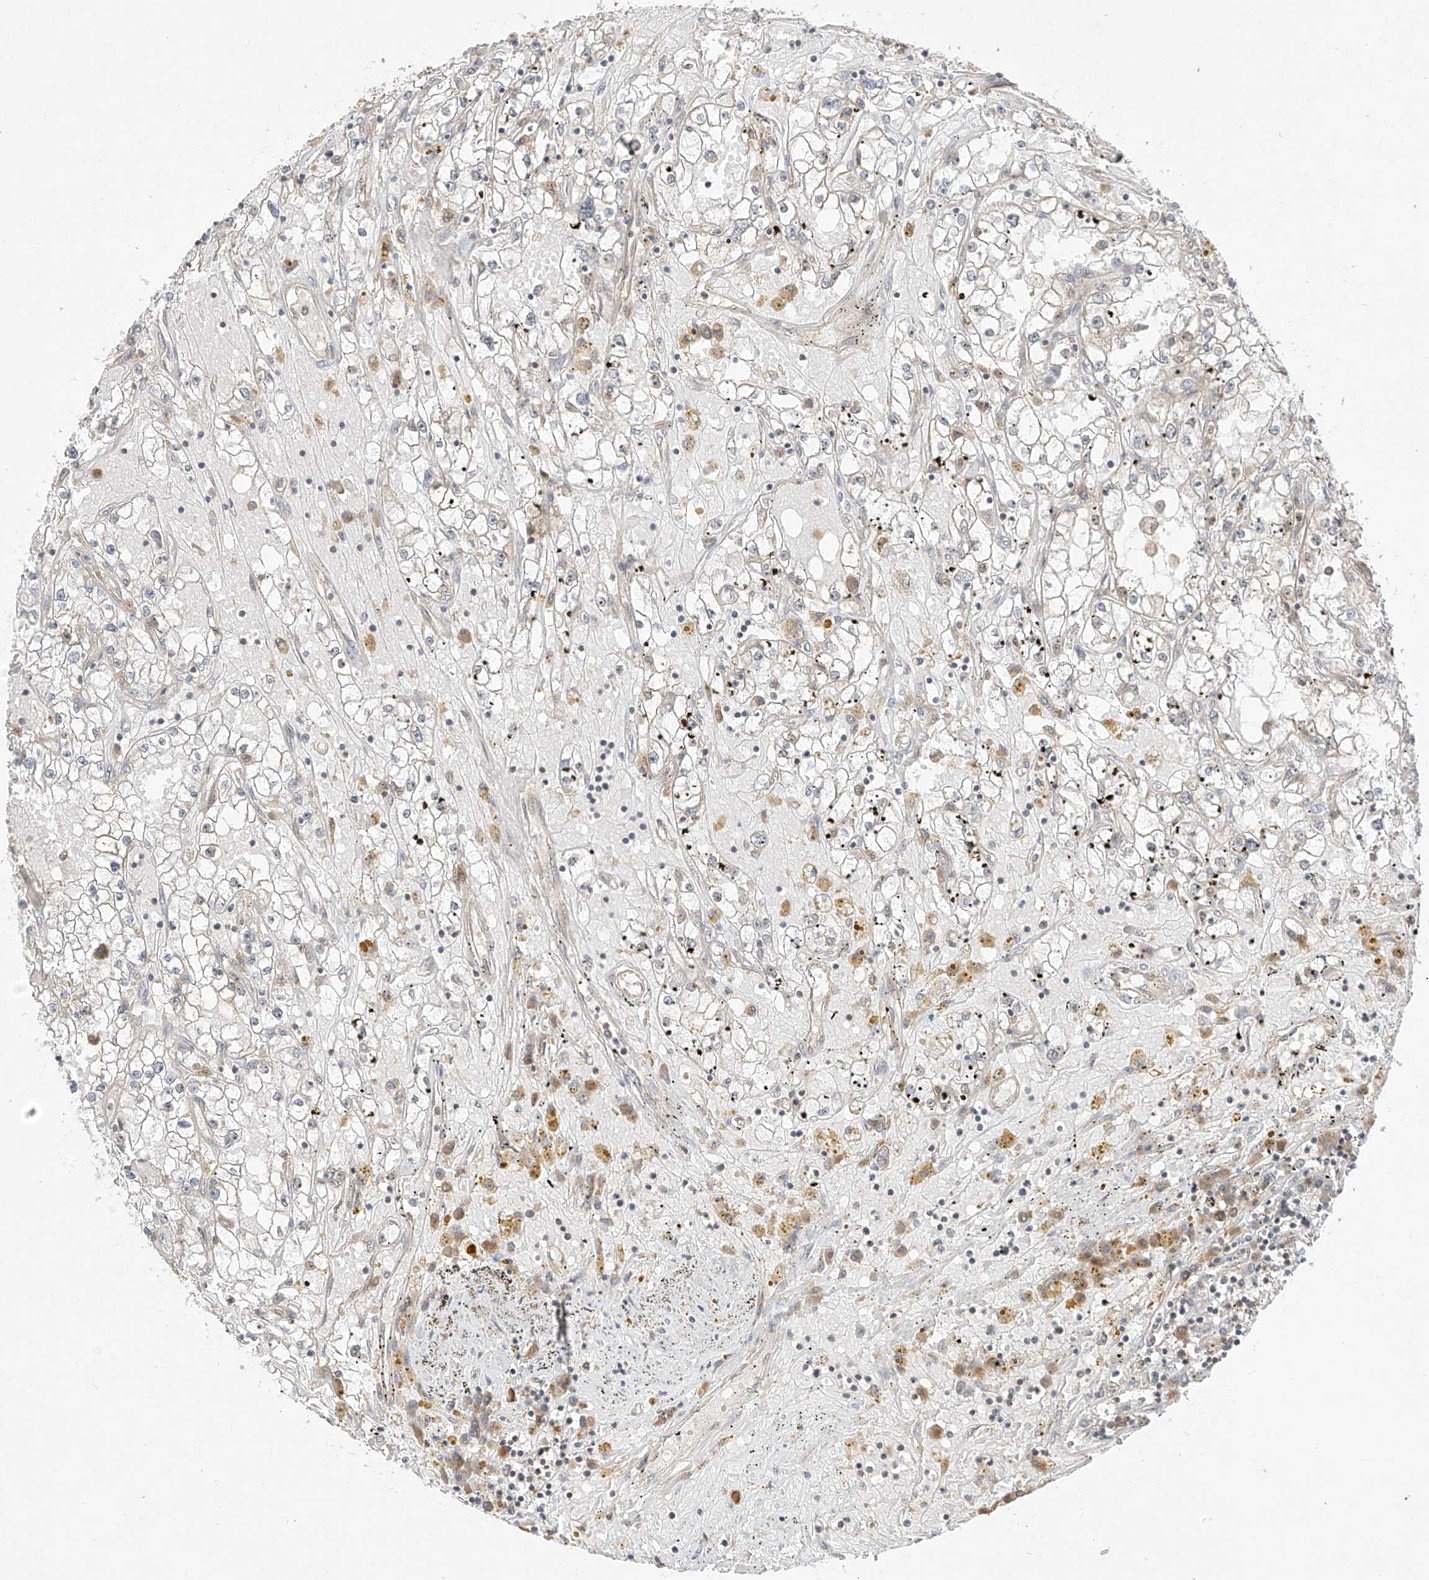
{"staining": {"intensity": "negative", "quantity": "none", "location": "none"}, "tissue": "renal cancer", "cell_type": "Tumor cells", "image_type": "cancer", "snomed": [{"axis": "morphology", "description": "Adenocarcinoma, NOS"}, {"axis": "topography", "description": "Kidney"}], "caption": "Tumor cells are negative for protein expression in human renal cancer.", "gene": "LCOR", "patient": {"sex": "male", "age": 56}}